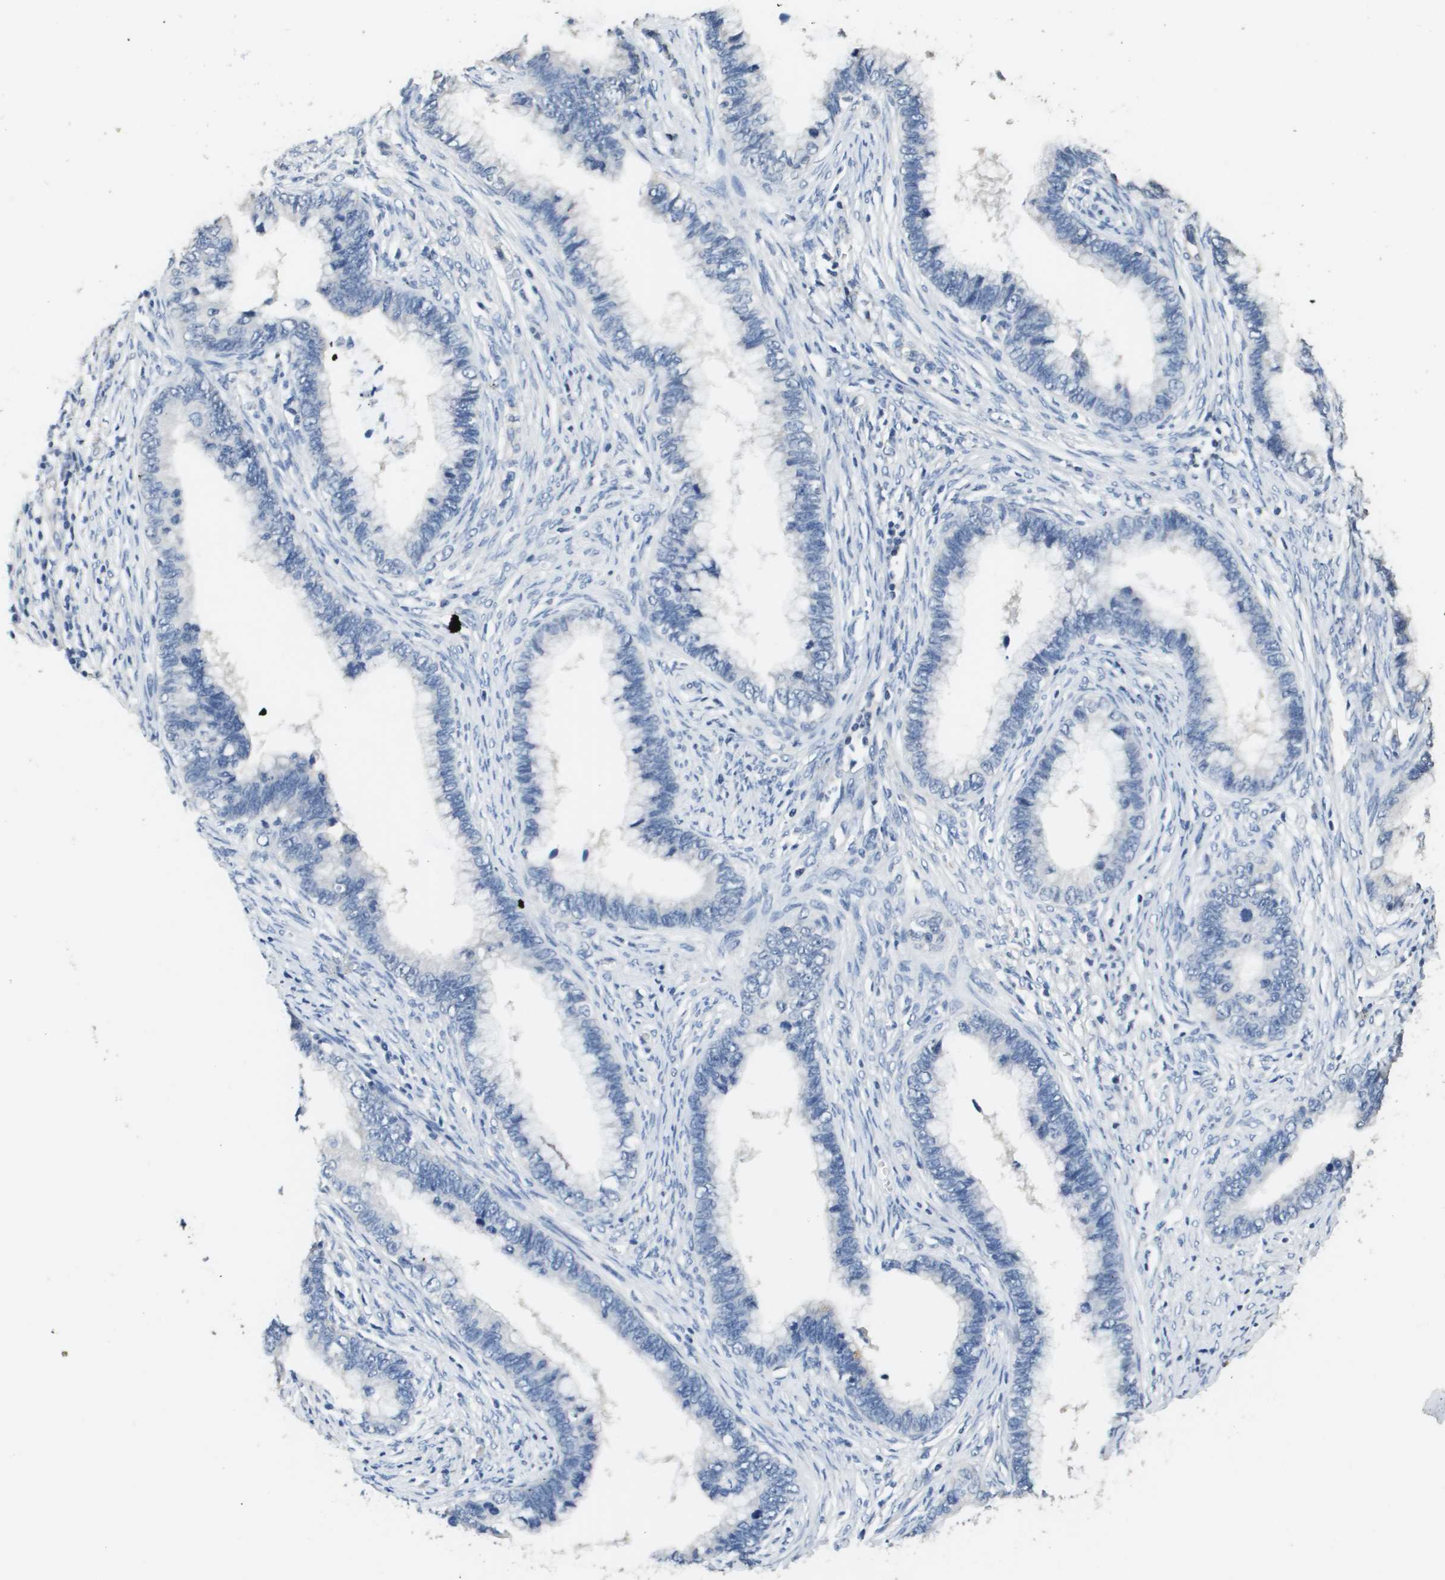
{"staining": {"intensity": "negative", "quantity": "none", "location": "none"}, "tissue": "cervical cancer", "cell_type": "Tumor cells", "image_type": "cancer", "snomed": [{"axis": "morphology", "description": "Adenocarcinoma, NOS"}, {"axis": "topography", "description": "Cervix"}], "caption": "DAB immunohistochemical staining of cervical adenocarcinoma displays no significant positivity in tumor cells.", "gene": "MT3", "patient": {"sex": "female", "age": 44}}